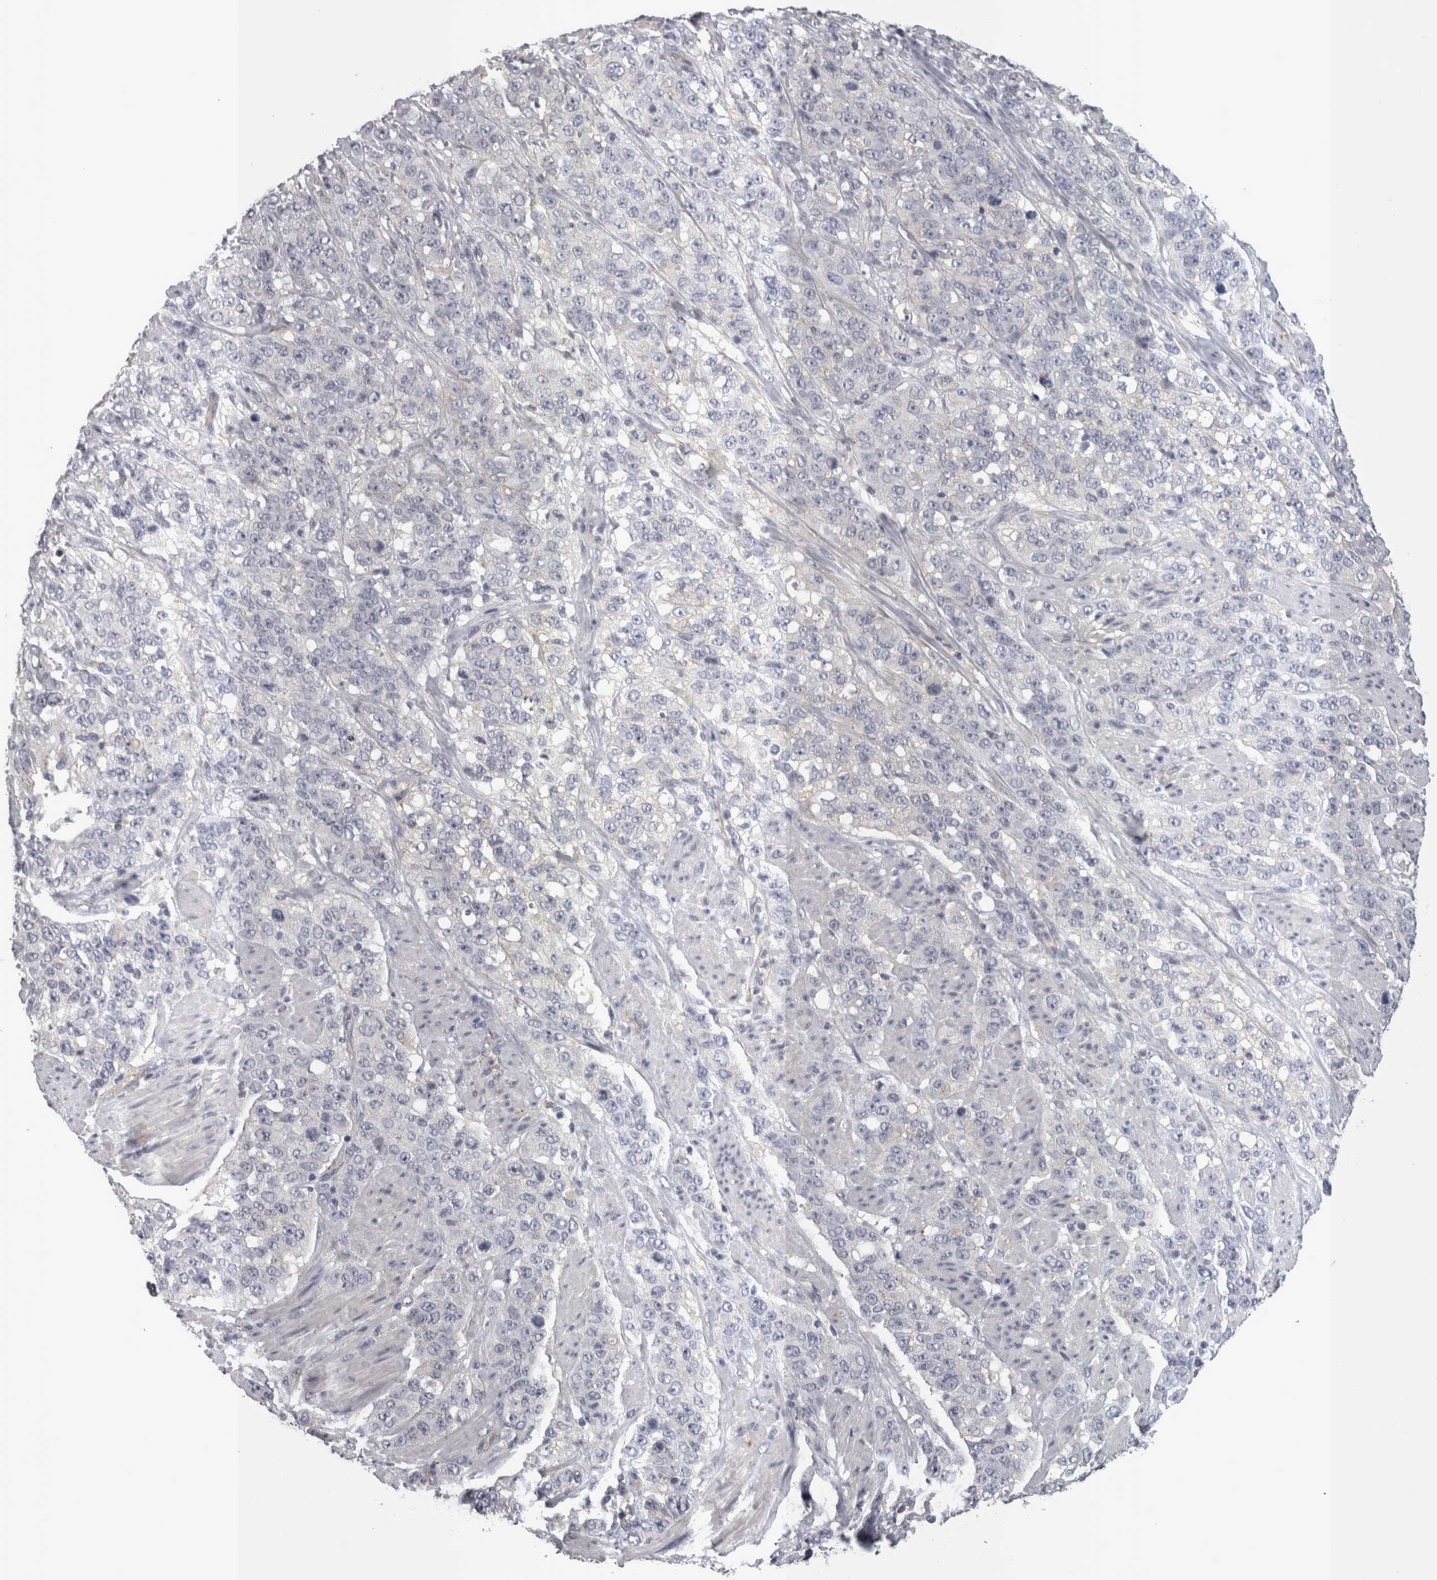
{"staining": {"intensity": "negative", "quantity": "none", "location": "none"}, "tissue": "stomach cancer", "cell_type": "Tumor cells", "image_type": "cancer", "snomed": [{"axis": "morphology", "description": "Adenocarcinoma, NOS"}, {"axis": "topography", "description": "Stomach"}], "caption": "Stomach adenocarcinoma stained for a protein using IHC demonstrates no staining tumor cells.", "gene": "LYZL6", "patient": {"sex": "male", "age": 48}}